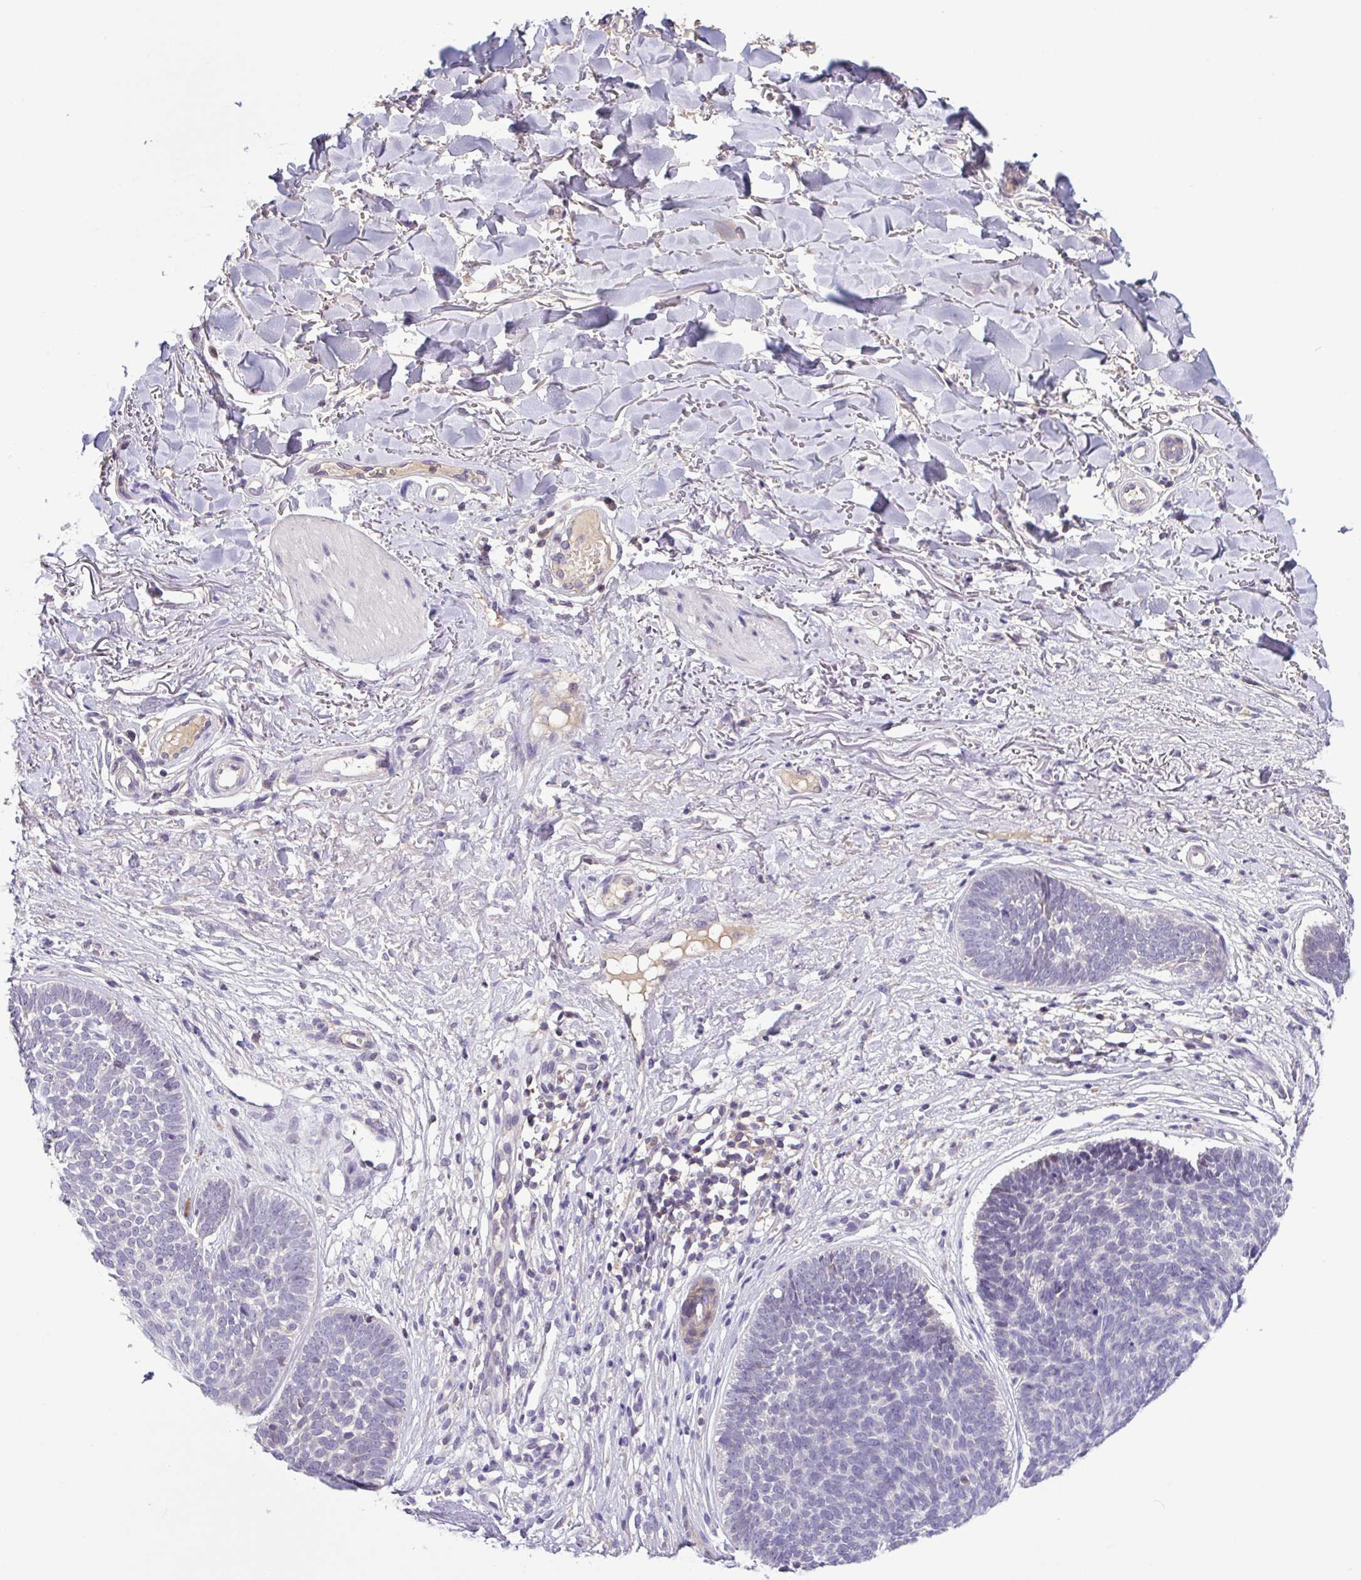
{"staining": {"intensity": "negative", "quantity": "none", "location": "none"}, "tissue": "skin cancer", "cell_type": "Tumor cells", "image_type": "cancer", "snomed": [{"axis": "morphology", "description": "Basal cell carcinoma"}, {"axis": "topography", "description": "Skin"}, {"axis": "topography", "description": "Skin of neck"}, {"axis": "topography", "description": "Skin of shoulder"}, {"axis": "topography", "description": "Skin of back"}], "caption": "Tumor cells are negative for protein expression in human skin basal cell carcinoma.", "gene": "SFTPB", "patient": {"sex": "male", "age": 80}}